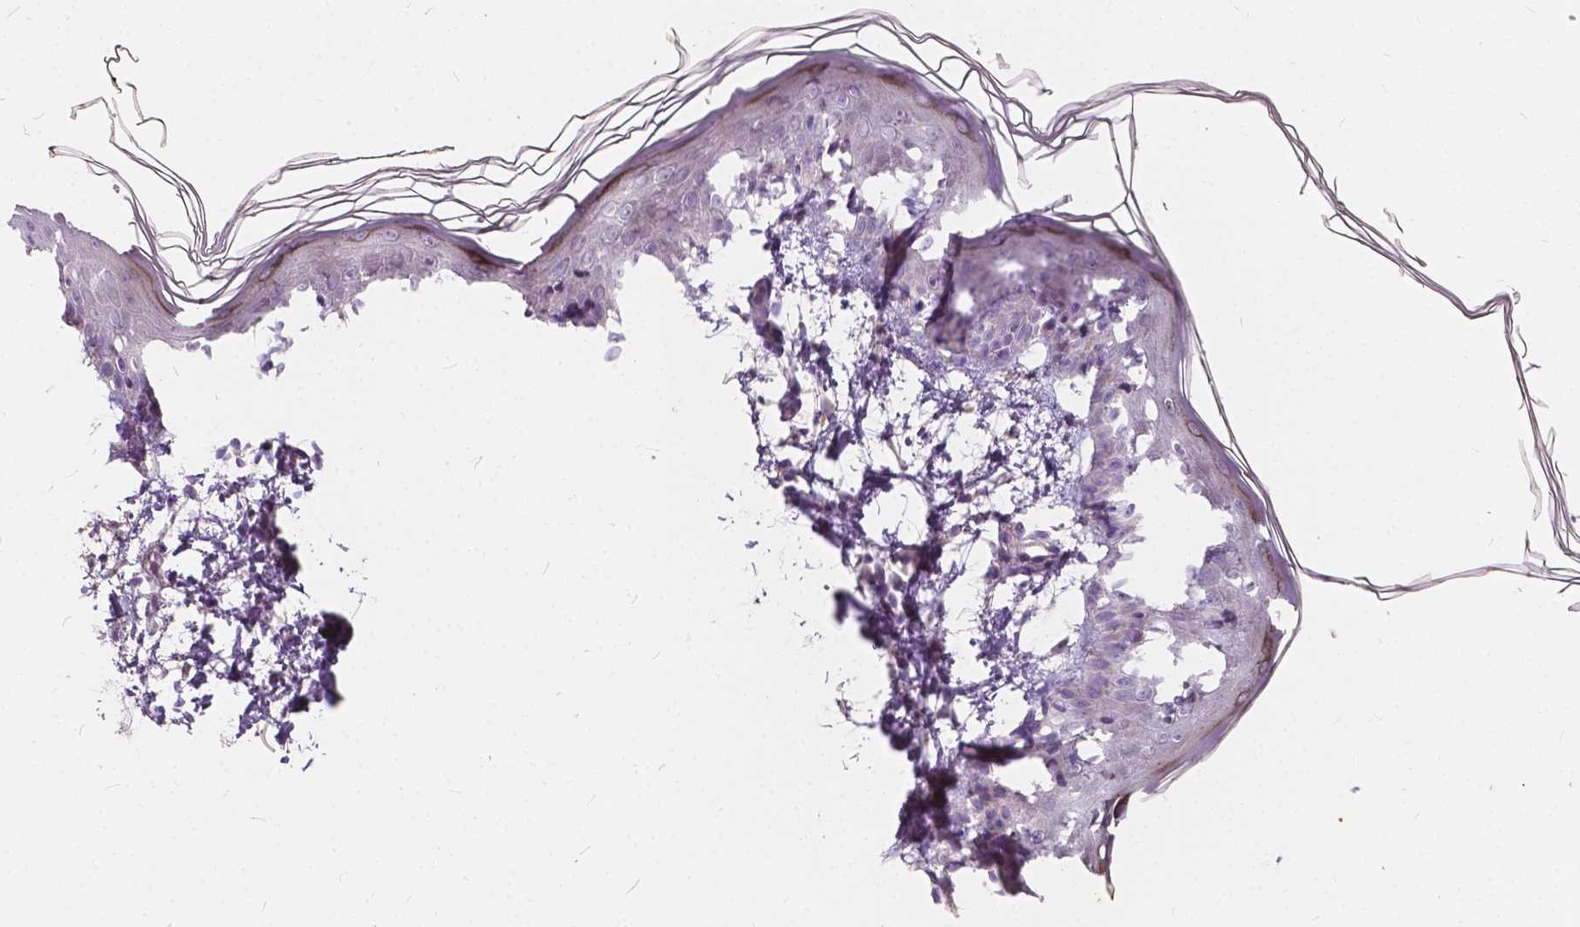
{"staining": {"intensity": "negative", "quantity": "none", "location": "none"}, "tissue": "skin", "cell_type": "Fibroblasts", "image_type": "normal", "snomed": [{"axis": "morphology", "description": "Normal tissue, NOS"}, {"axis": "topography", "description": "Skin"}], "caption": "This histopathology image is of normal skin stained with immunohistochemistry to label a protein in brown with the nuclei are counter-stained blue. There is no expression in fibroblasts.", "gene": "SLC7A8", "patient": {"sex": "female", "age": 62}}